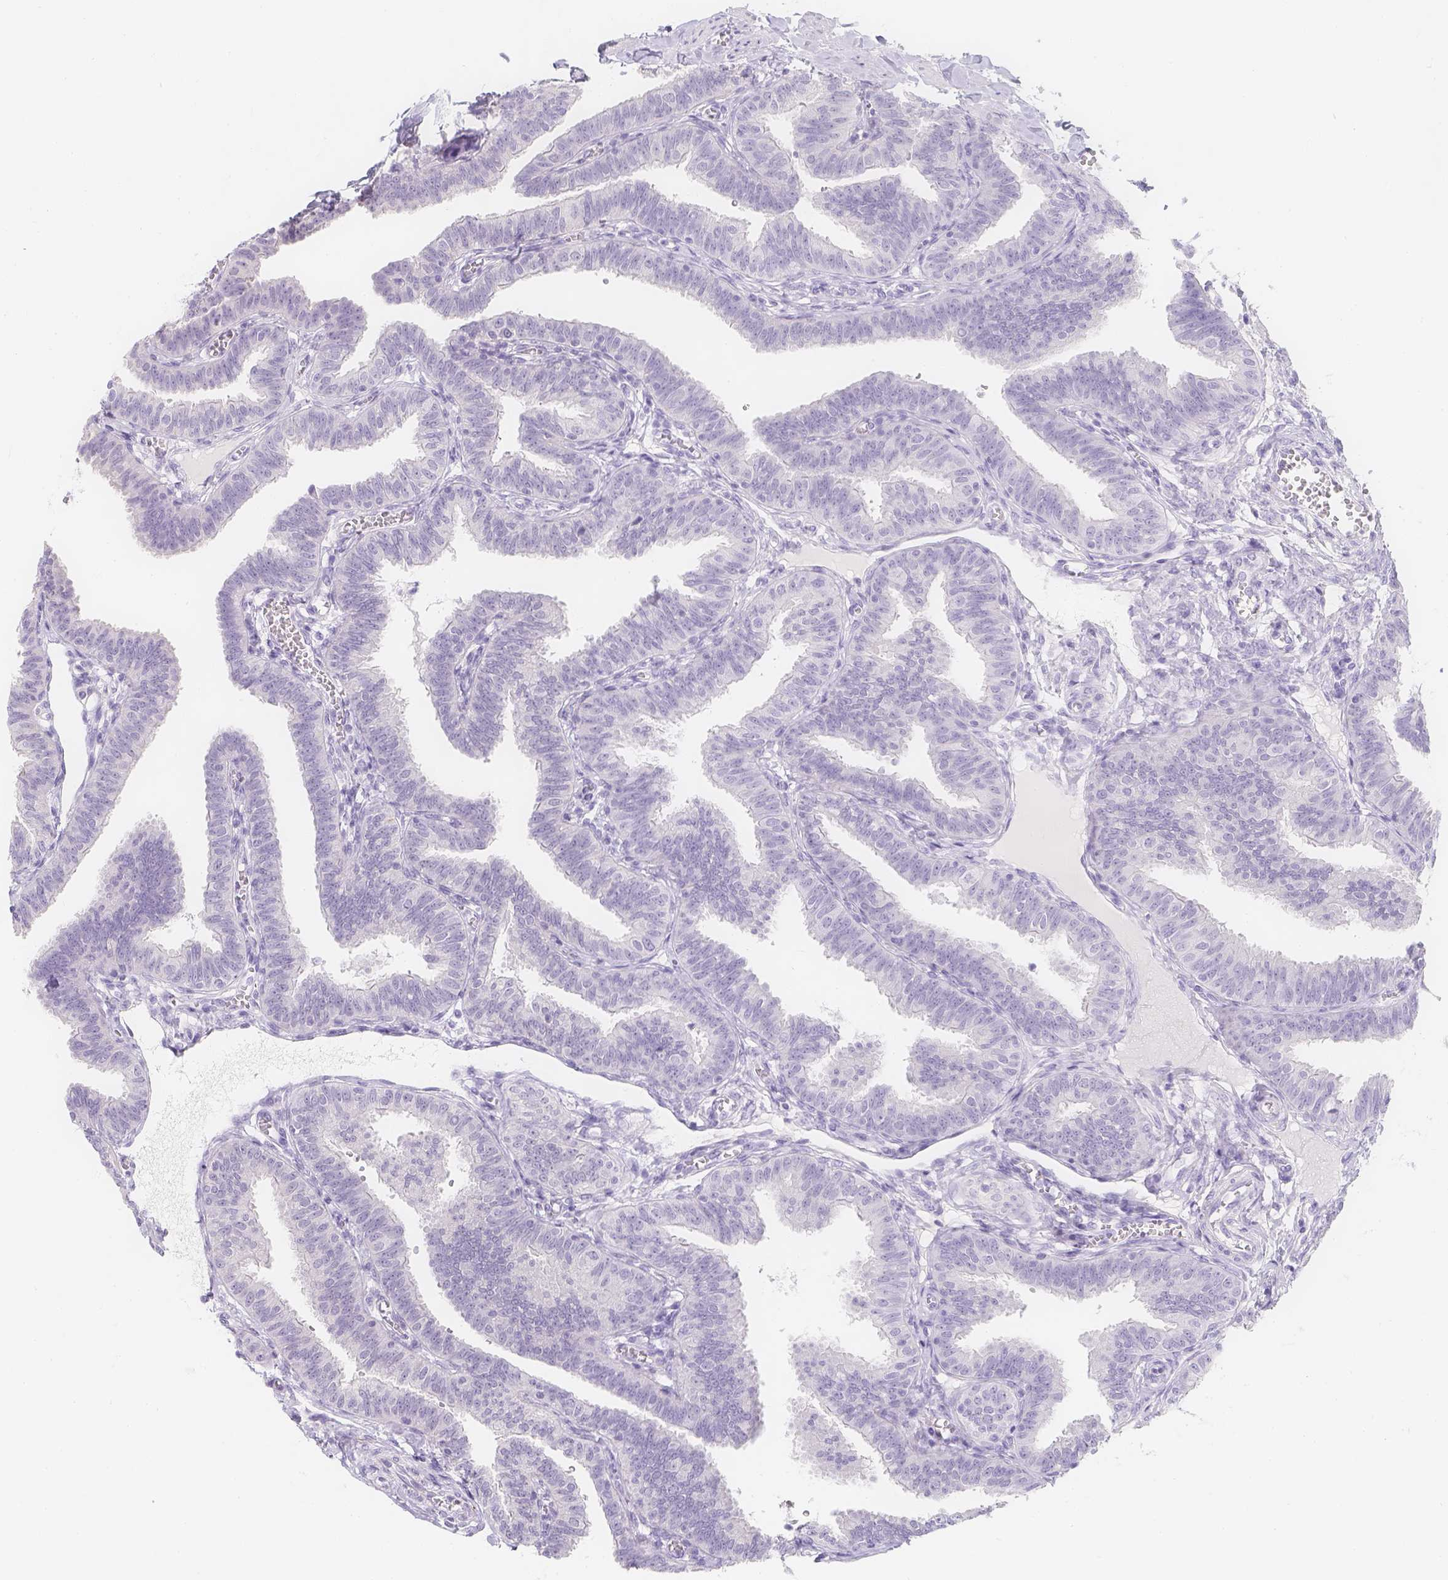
{"staining": {"intensity": "negative", "quantity": "none", "location": "none"}, "tissue": "fallopian tube", "cell_type": "Glandular cells", "image_type": "normal", "snomed": [{"axis": "morphology", "description": "Normal tissue, NOS"}, {"axis": "topography", "description": "Fallopian tube"}], "caption": "High magnification brightfield microscopy of benign fallopian tube stained with DAB (brown) and counterstained with hematoxylin (blue): glandular cells show no significant positivity.", "gene": "SLC18A1", "patient": {"sex": "female", "age": 25}}